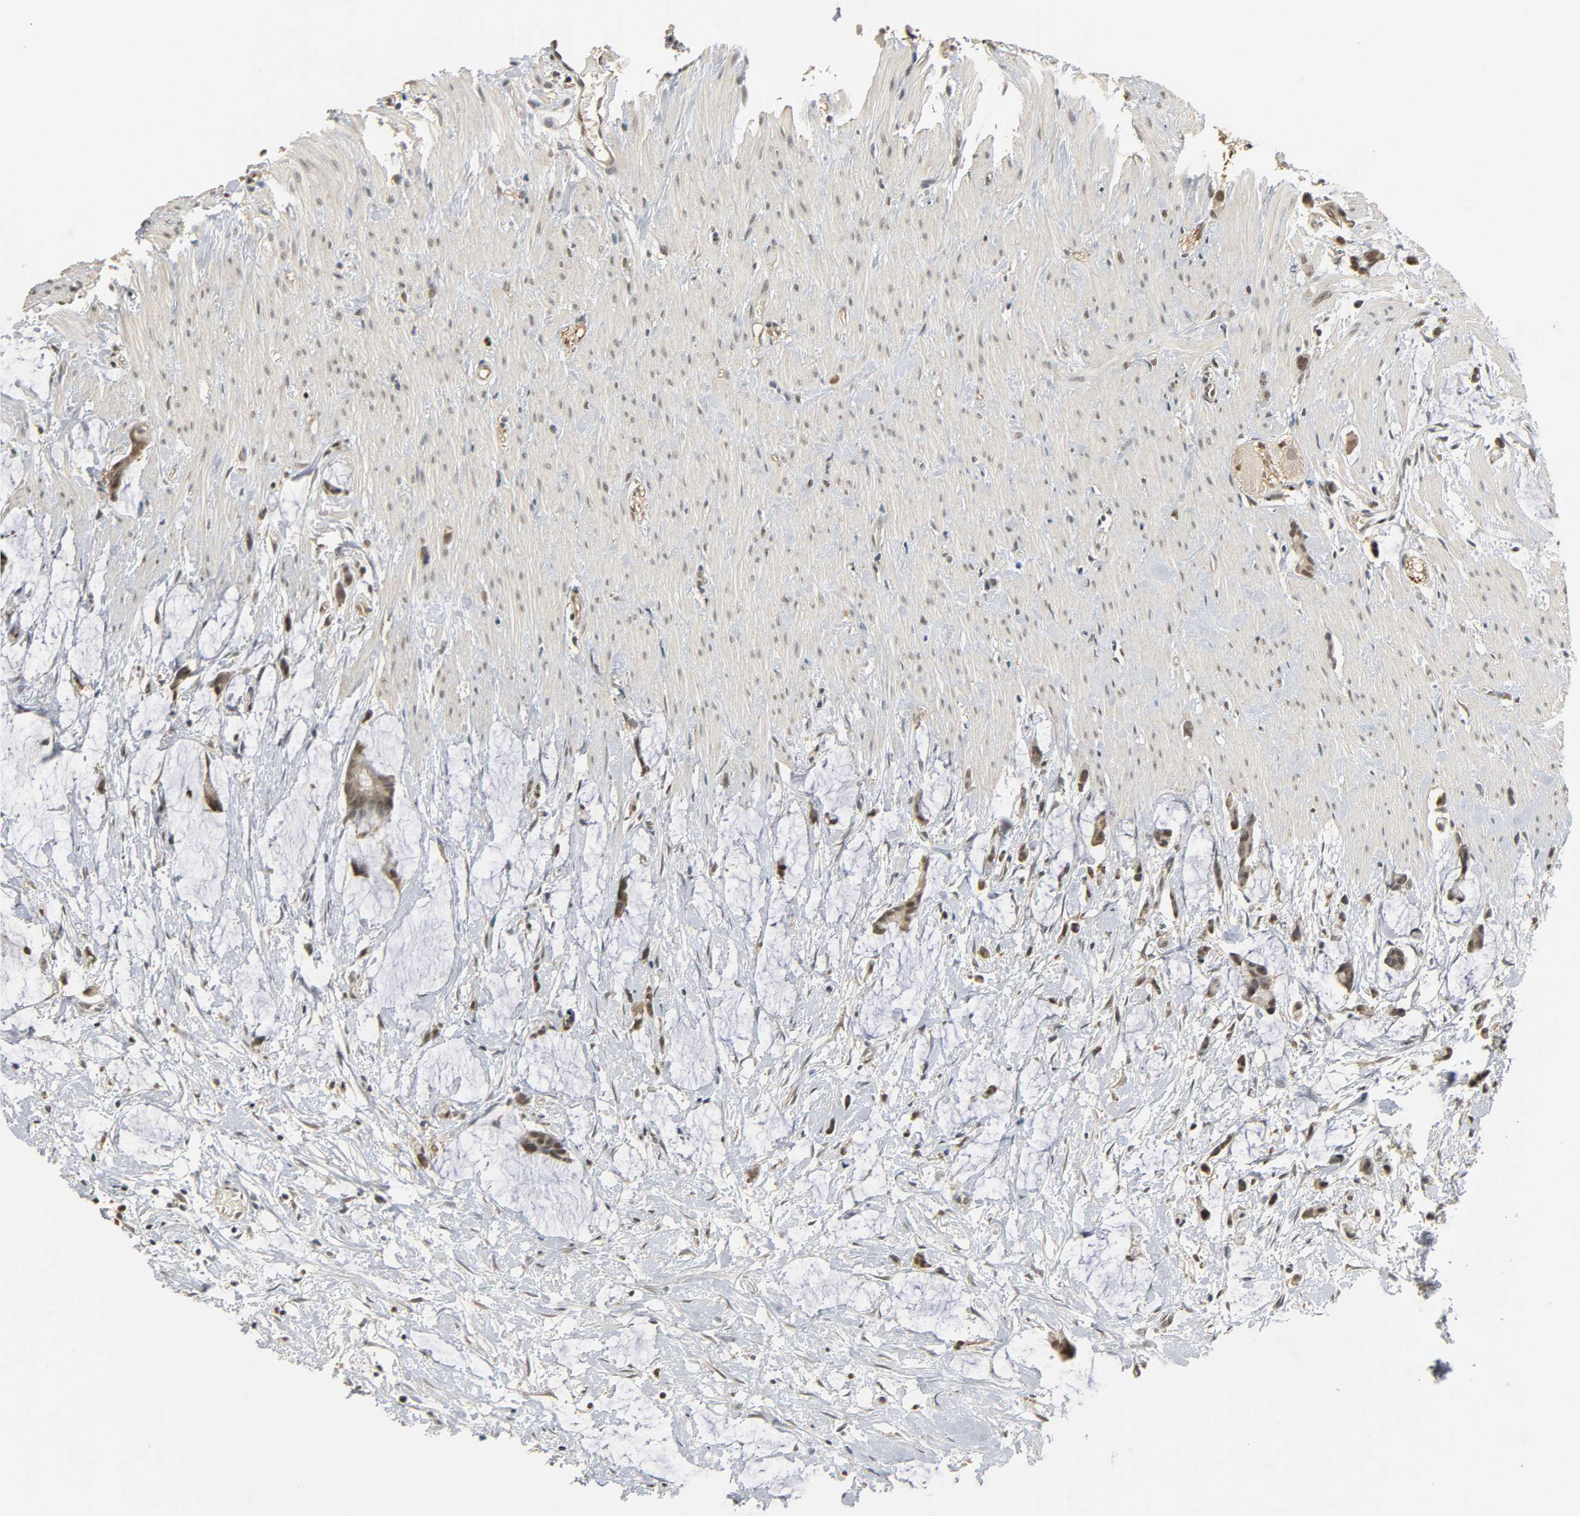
{"staining": {"intensity": "weak", "quantity": ">75%", "location": "cytoplasmic/membranous,nuclear"}, "tissue": "colorectal cancer", "cell_type": "Tumor cells", "image_type": "cancer", "snomed": [{"axis": "morphology", "description": "Adenocarcinoma, NOS"}, {"axis": "topography", "description": "Colon"}], "caption": "The micrograph demonstrates staining of adenocarcinoma (colorectal), revealing weak cytoplasmic/membranous and nuclear protein positivity (brown color) within tumor cells.", "gene": "ZFPM2", "patient": {"sex": "male", "age": 14}}